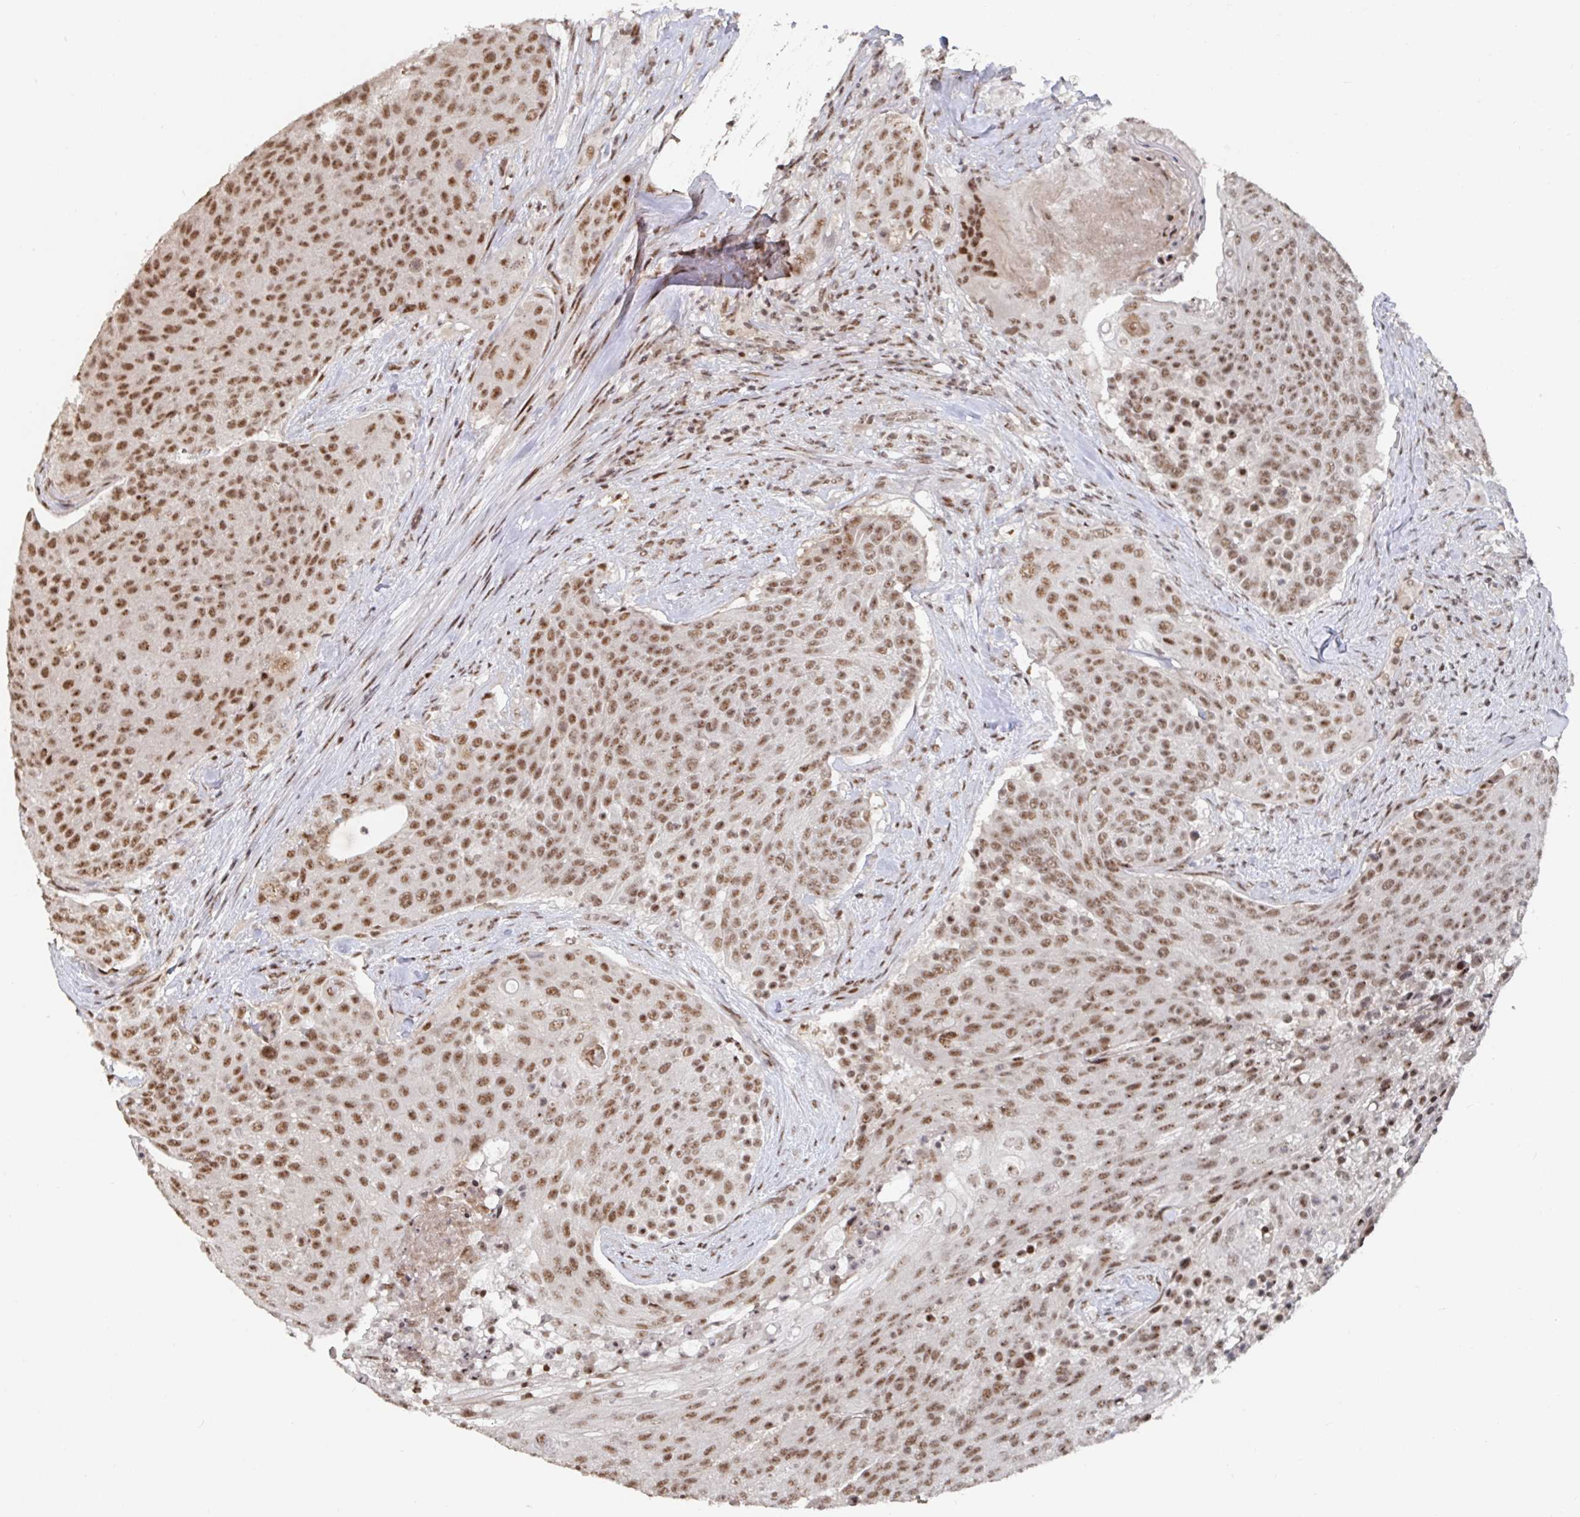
{"staining": {"intensity": "moderate", "quantity": ">75%", "location": "nuclear"}, "tissue": "urothelial cancer", "cell_type": "Tumor cells", "image_type": "cancer", "snomed": [{"axis": "morphology", "description": "Urothelial carcinoma, High grade"}, {"axis": "topography", "description": "Urinary bladder"}], "caption": "Moderate nuclear expression for a protein is identified in about >75% of tumor cells of high-grade urothelial carcinoma using immunohistochemistry (IHC).", "gene": "ZDHHC12", "patient": {"sex": "female", "age": 63}}